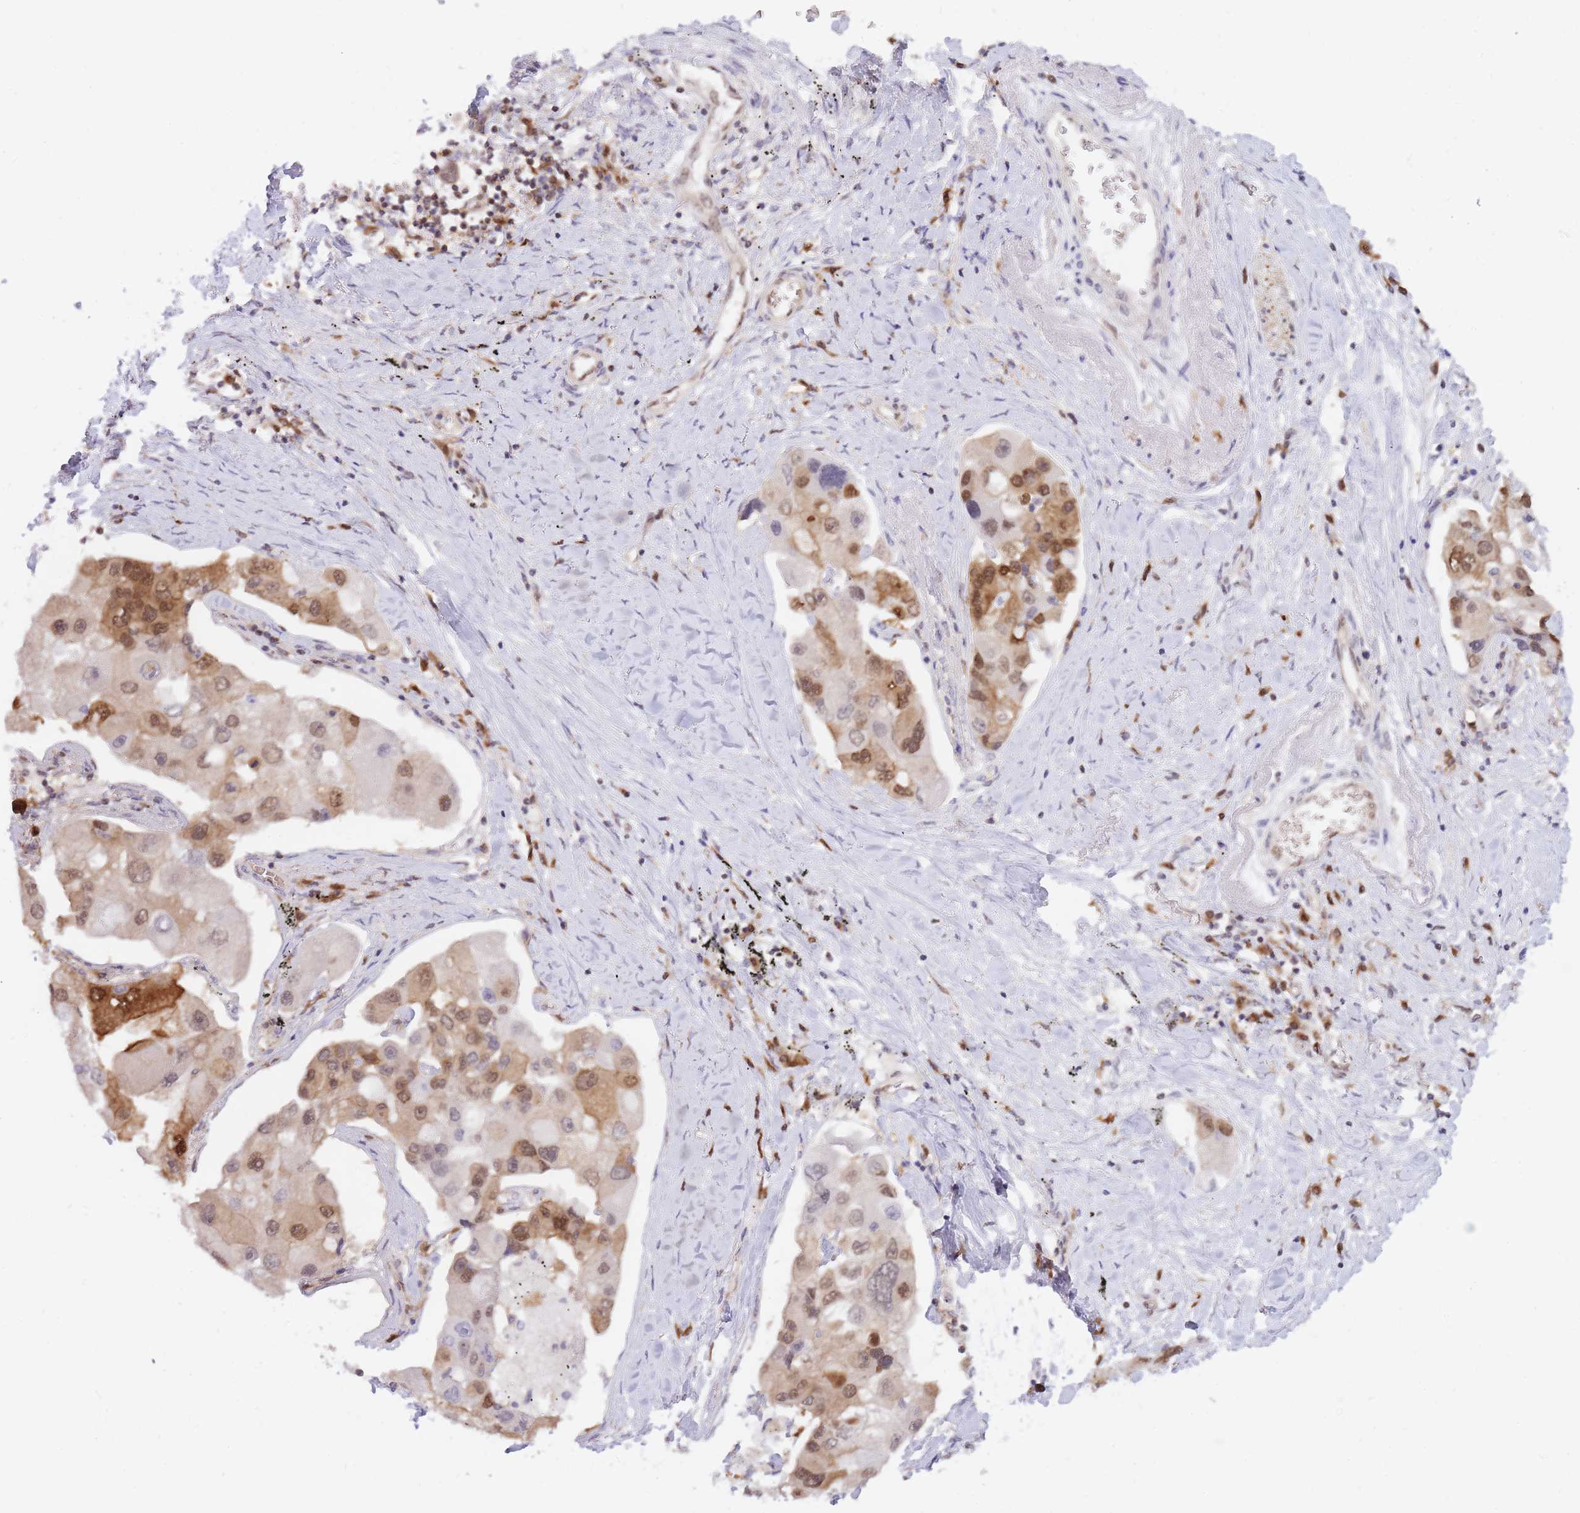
{"staining": {"intensity": "strong", "quantity": "<25%", "location": "cytoplasmic/membranous,nuclear"}, "tissue": "lung cancer", "cell_type": "Tumor cells", "image_type": "cancer", "snomed": [{"axis": "morphology", "description": "Adenocarcinoma, NOS"}, {"axis": "topography", "description": "Lung"}], "caption": "A photomicrograph showing strong cytoplasmic/membranous and nuclear staining in approximately <25% of tumor cells in adenocarcinoma (lung), as visualized by brown immunohistochemical staining.", "gene": "NSFL1C", "patient": {"sex": "female", "age": 54}}